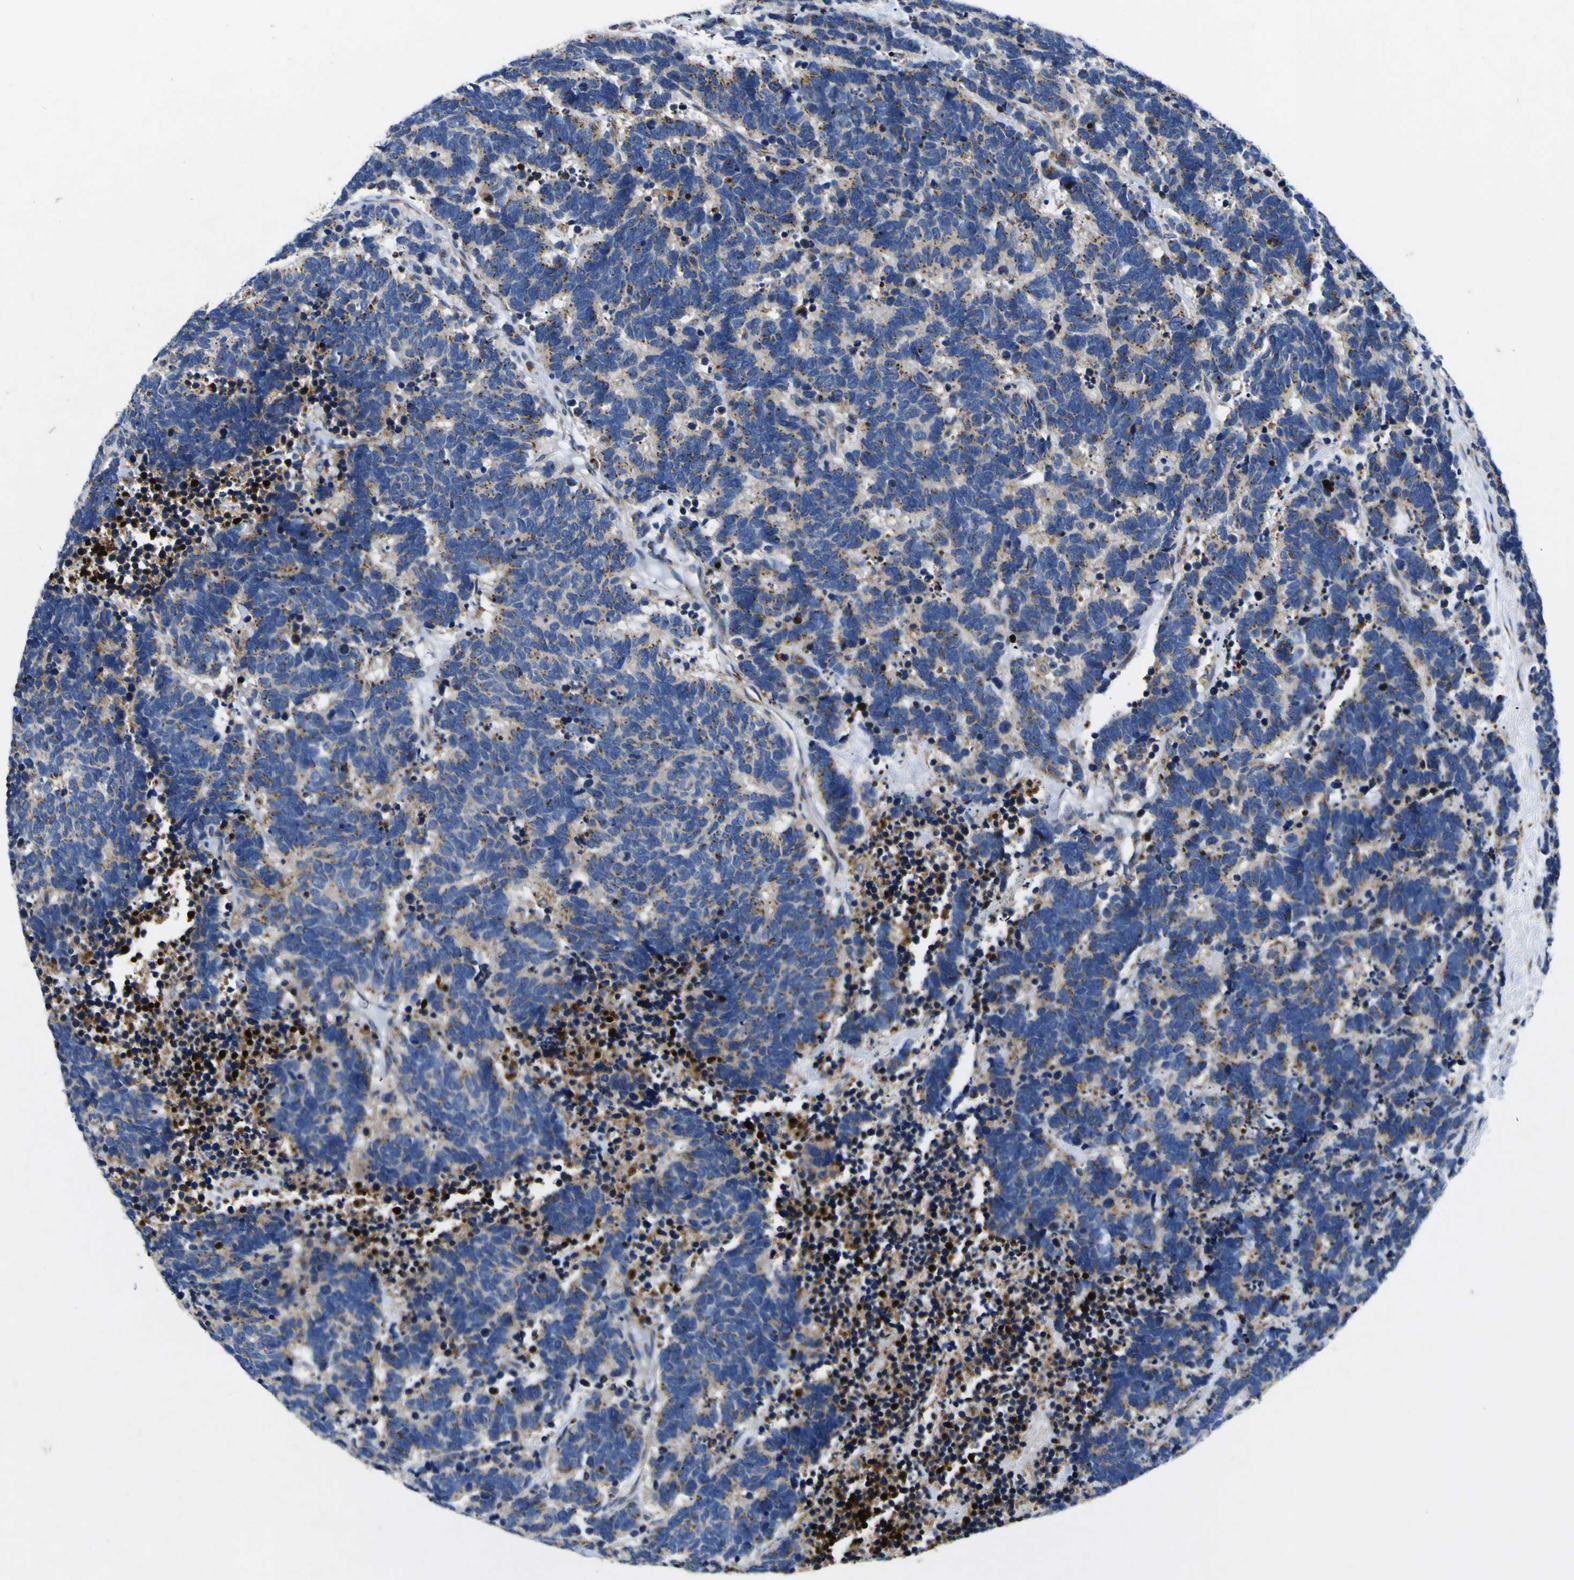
{"staining": {"intensity": "moderate", "quantity": ">75%", "location": "cytoplasmic/membranous"}, "tissue": "carcinoid", "cell_type": "Tumor cells", "image_type": "cancer", "snomed": [{"axis": "morphology", "description": "Carcinoma, NOS"}, {"axis": "morphology", "description": "Carcinoid, malignant, NOS"}, {"axis": "topography", "description": "Urinary bladder"}], "caption": "An image showing moderate cytoplasmic/membranous expression in about >75% of tumor cells in carcinoma, as visualized by brown immunohistochemical staining.", "gene": "COA1", "patient": {"sex": "male", "age": 57}}